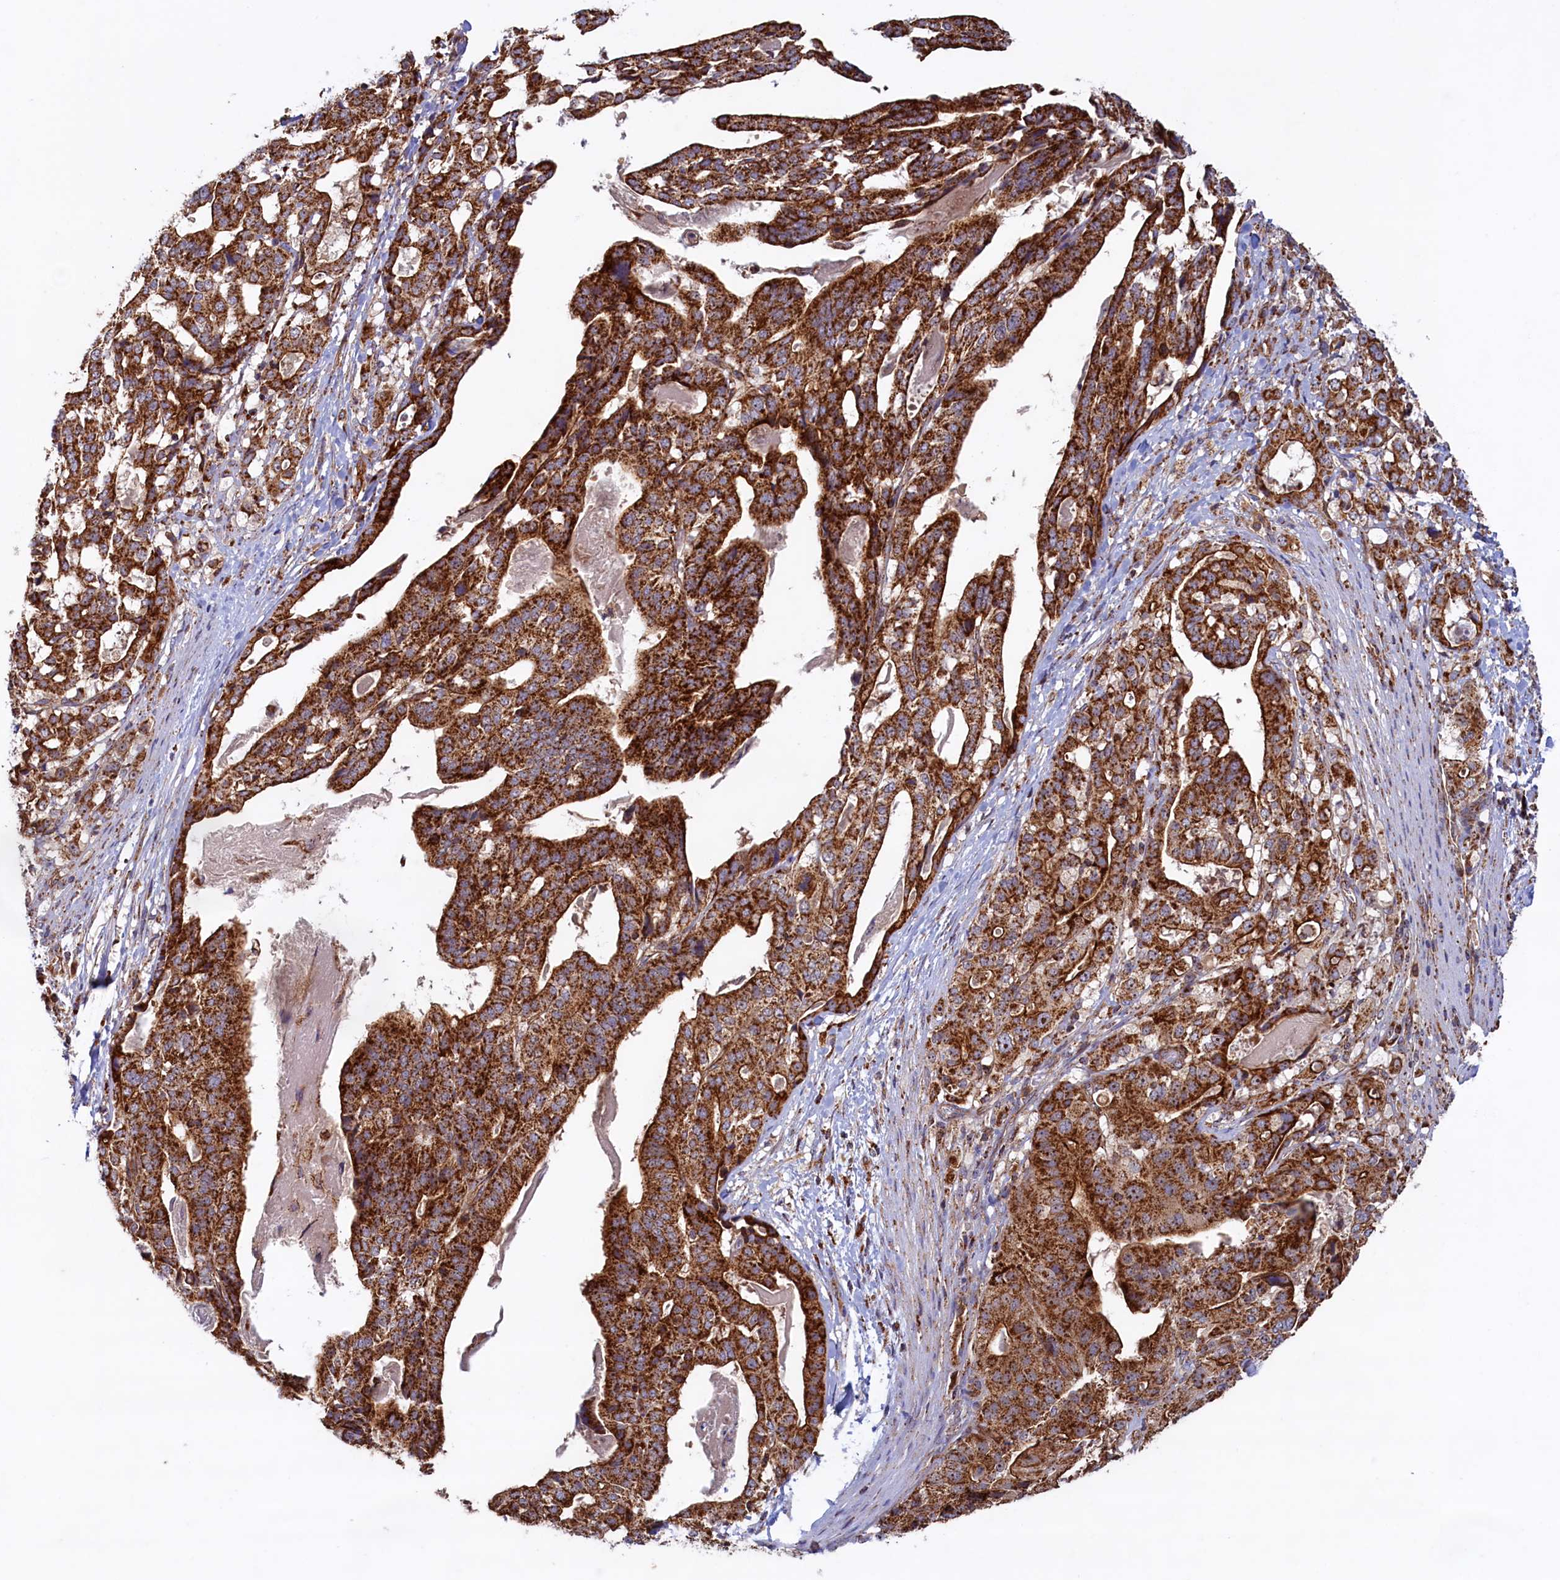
{"staining": {"intensity": "strong", "quantity": ">75%", "location": "cytoplasmic/membranous"}, "tissue": "stomach cancer", "cell_type": "Tumor cells", "image_type": "cancer", "snomed": [{"axis": "morphology", "description": "Adenocarcinoma, NOS"}, {"axis": "topography", "description": "Stomach"}], "caption": "Adenocarcinoma (stomach) stained for a protein (brown) reveals strong cytoplasmic/membranous positive expression in approximately >75% of tumor cells.", "gene": "UBE3B", "patient": {"sex": "male", "age": 48}}